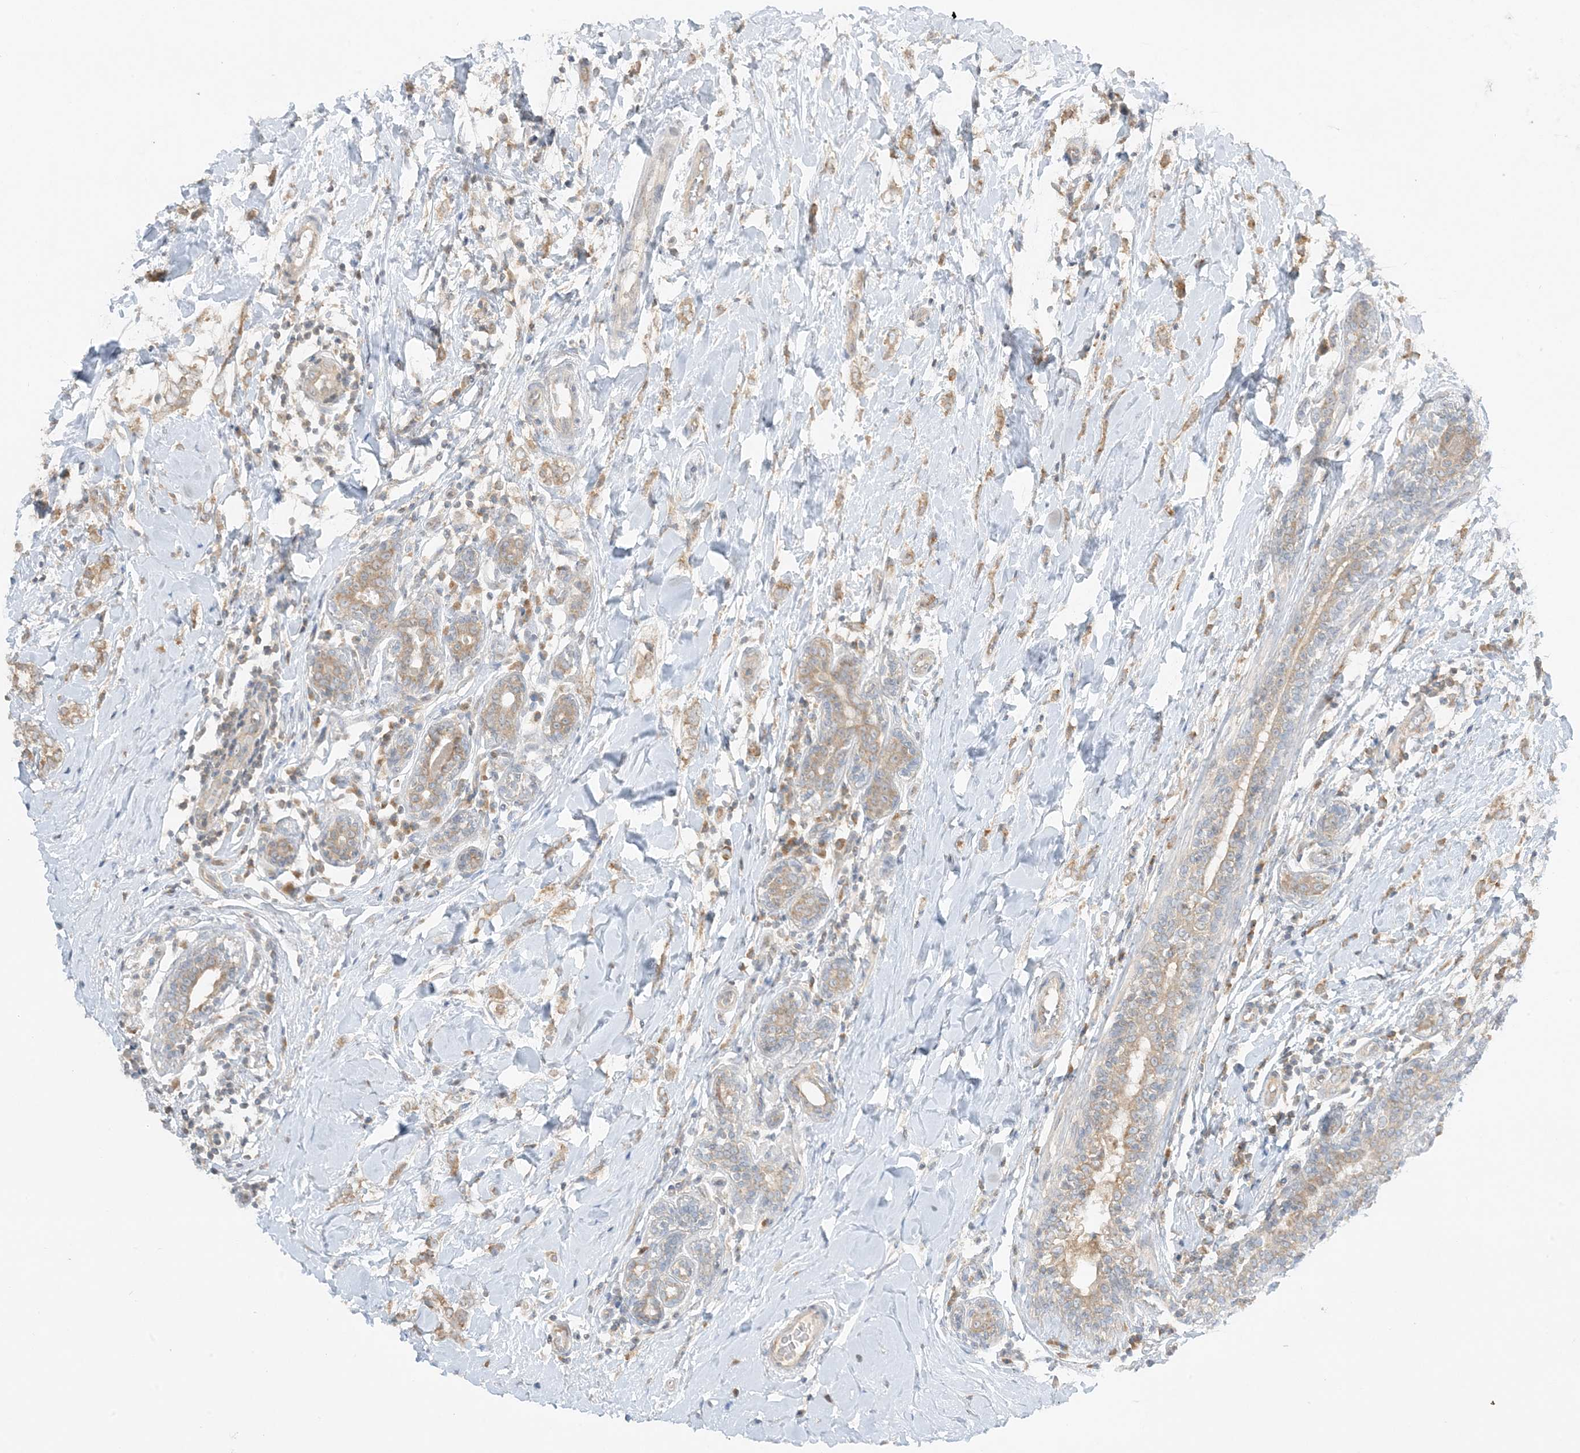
{"staining": {"intensity": "moderate", "quantity": ">75%", "location": "cytoplasmic/membranous"}, "tissue": "breast cancer", "cell_type": "Tumor cells", "image_type": "cancer", "snomed": [{"axis": "morphology", "description": "Normal tissue, NOS"}, {"axis": "morphology", "description": "Lobular carcinoma"}, {"axis": "topography", "description": "Breast"}], "caption": "Breast lobular carcinoma stained with a protein marker demonstrates moderate staining in tumor cells.", "gene": "RPP40", "patient": {"sex": "female", "age": 47}}